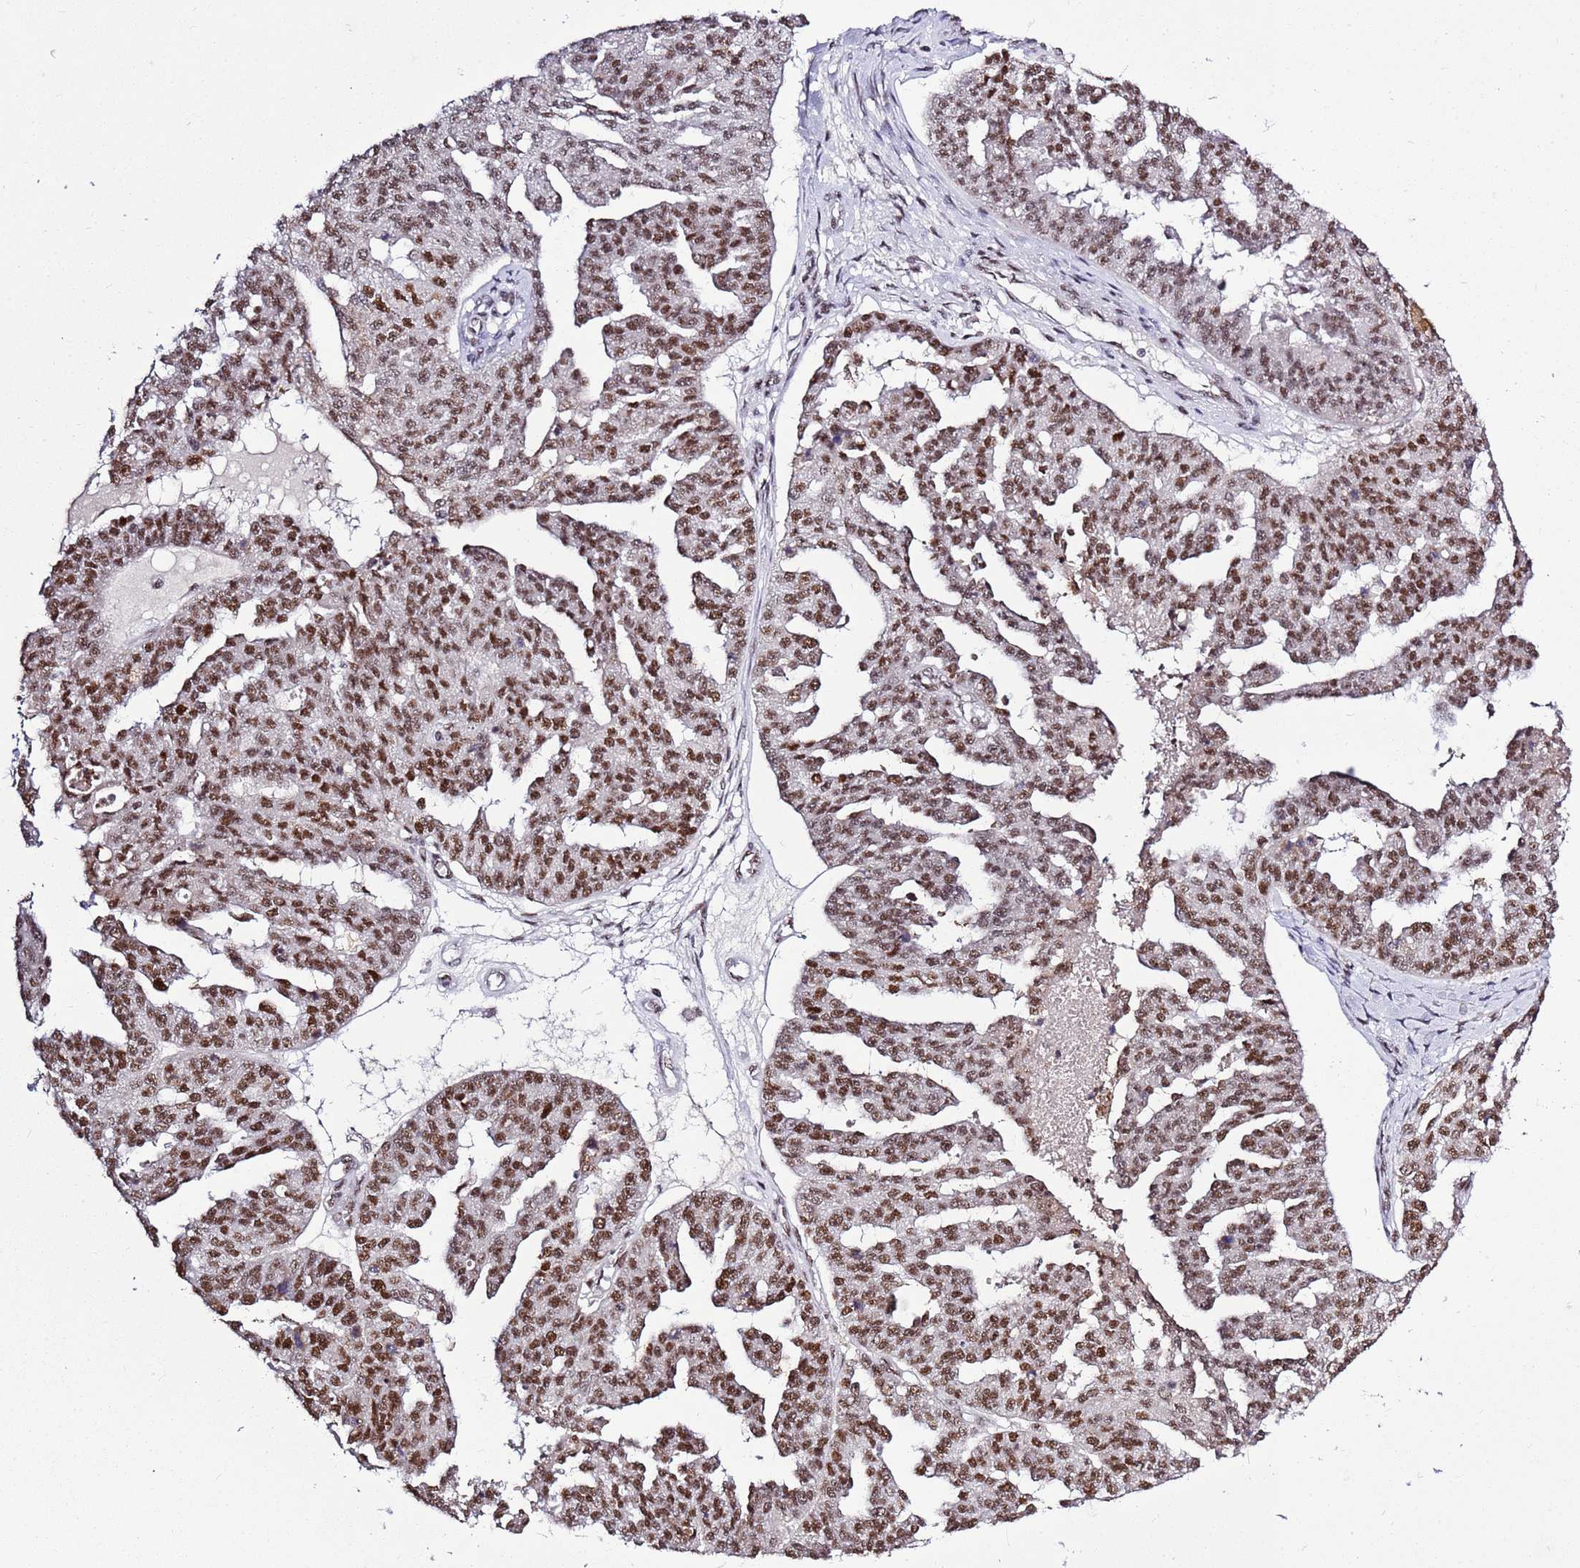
{"staining": {"intensity": "moderate", "quantity": ">75%", "location": "nuclear"}, "tissue": "ovarian cancer", "cell_type": "Tumor cells", "image_type": "cancer", "snomed": [{"axis": "morphology", "description": "Cystadenocarcinoma, serous, NOS"}, {"axis": "topography", "description": "Ovary"}], "caption": "Brown immunohistochemical staining in serous cystadenocarcinoma (ovarian) reveals moderate nuclear positivity in about >75% of tumor cells.", "gene": "AKAP8L", "patient": {"sex": "female", "age": 58}}